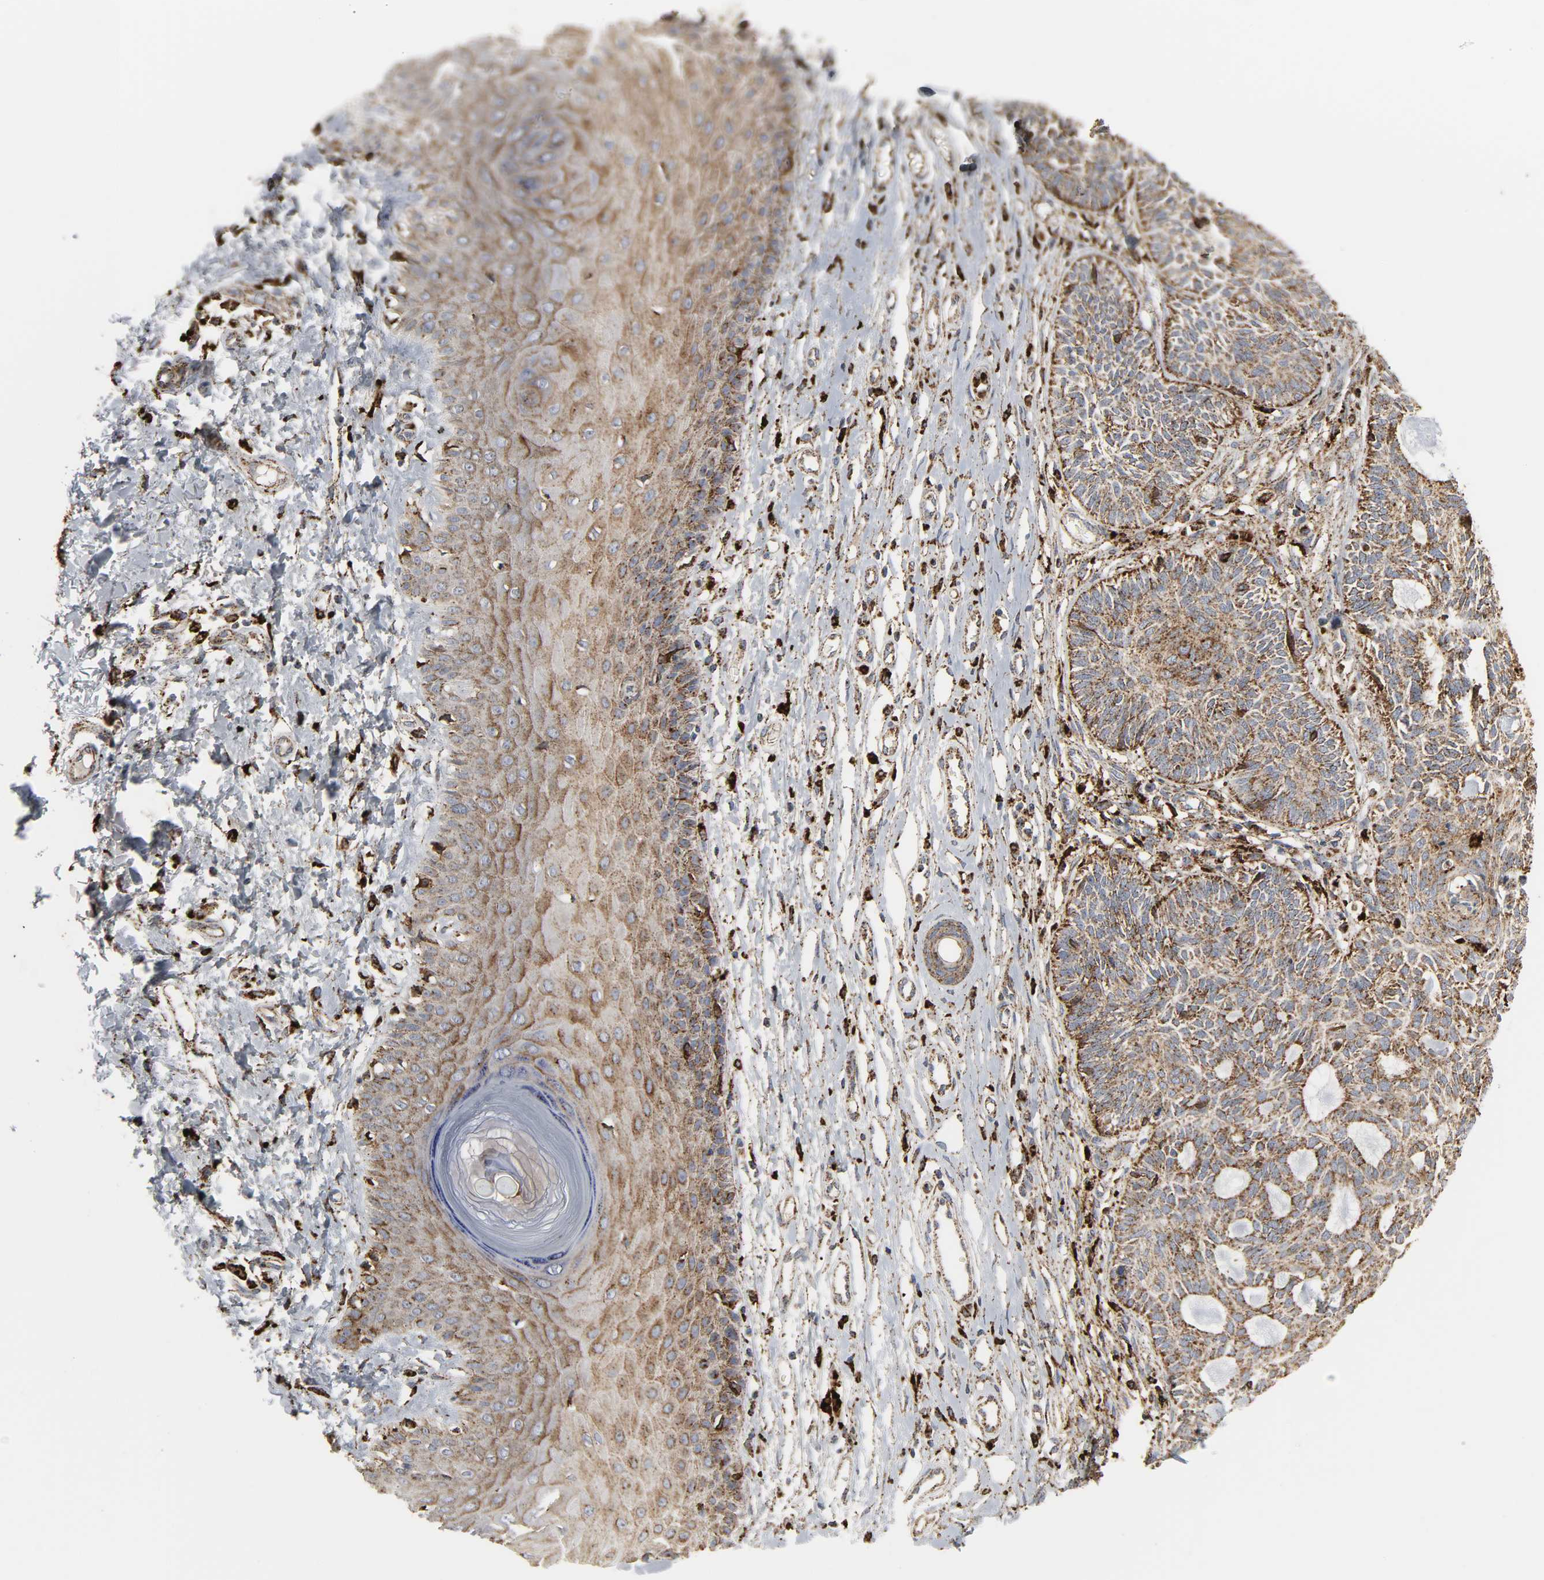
{"staining": {"intensity": "moderate", "quantity": ">75%", "location": "cytoplasmic/membranous"}, "tissue": "skin cancer", "cell_type": "Tumor cells", "image_type": "cancer", "snomed": [{"axis": "morphology", "description": "Basal cell carcinoma"}, {"axis": "topography", "description": "Skin"}], "caption": "An image of human basal cell carcinoma (skin) stained for a protein reveals moderate cytoplasmic/membranous brown staining in tumor cells. (Brightfield microscopy of DAB IHC at high magnification).", "gene": "PSAP", "patient": {"sex": "male", "age": 67}}